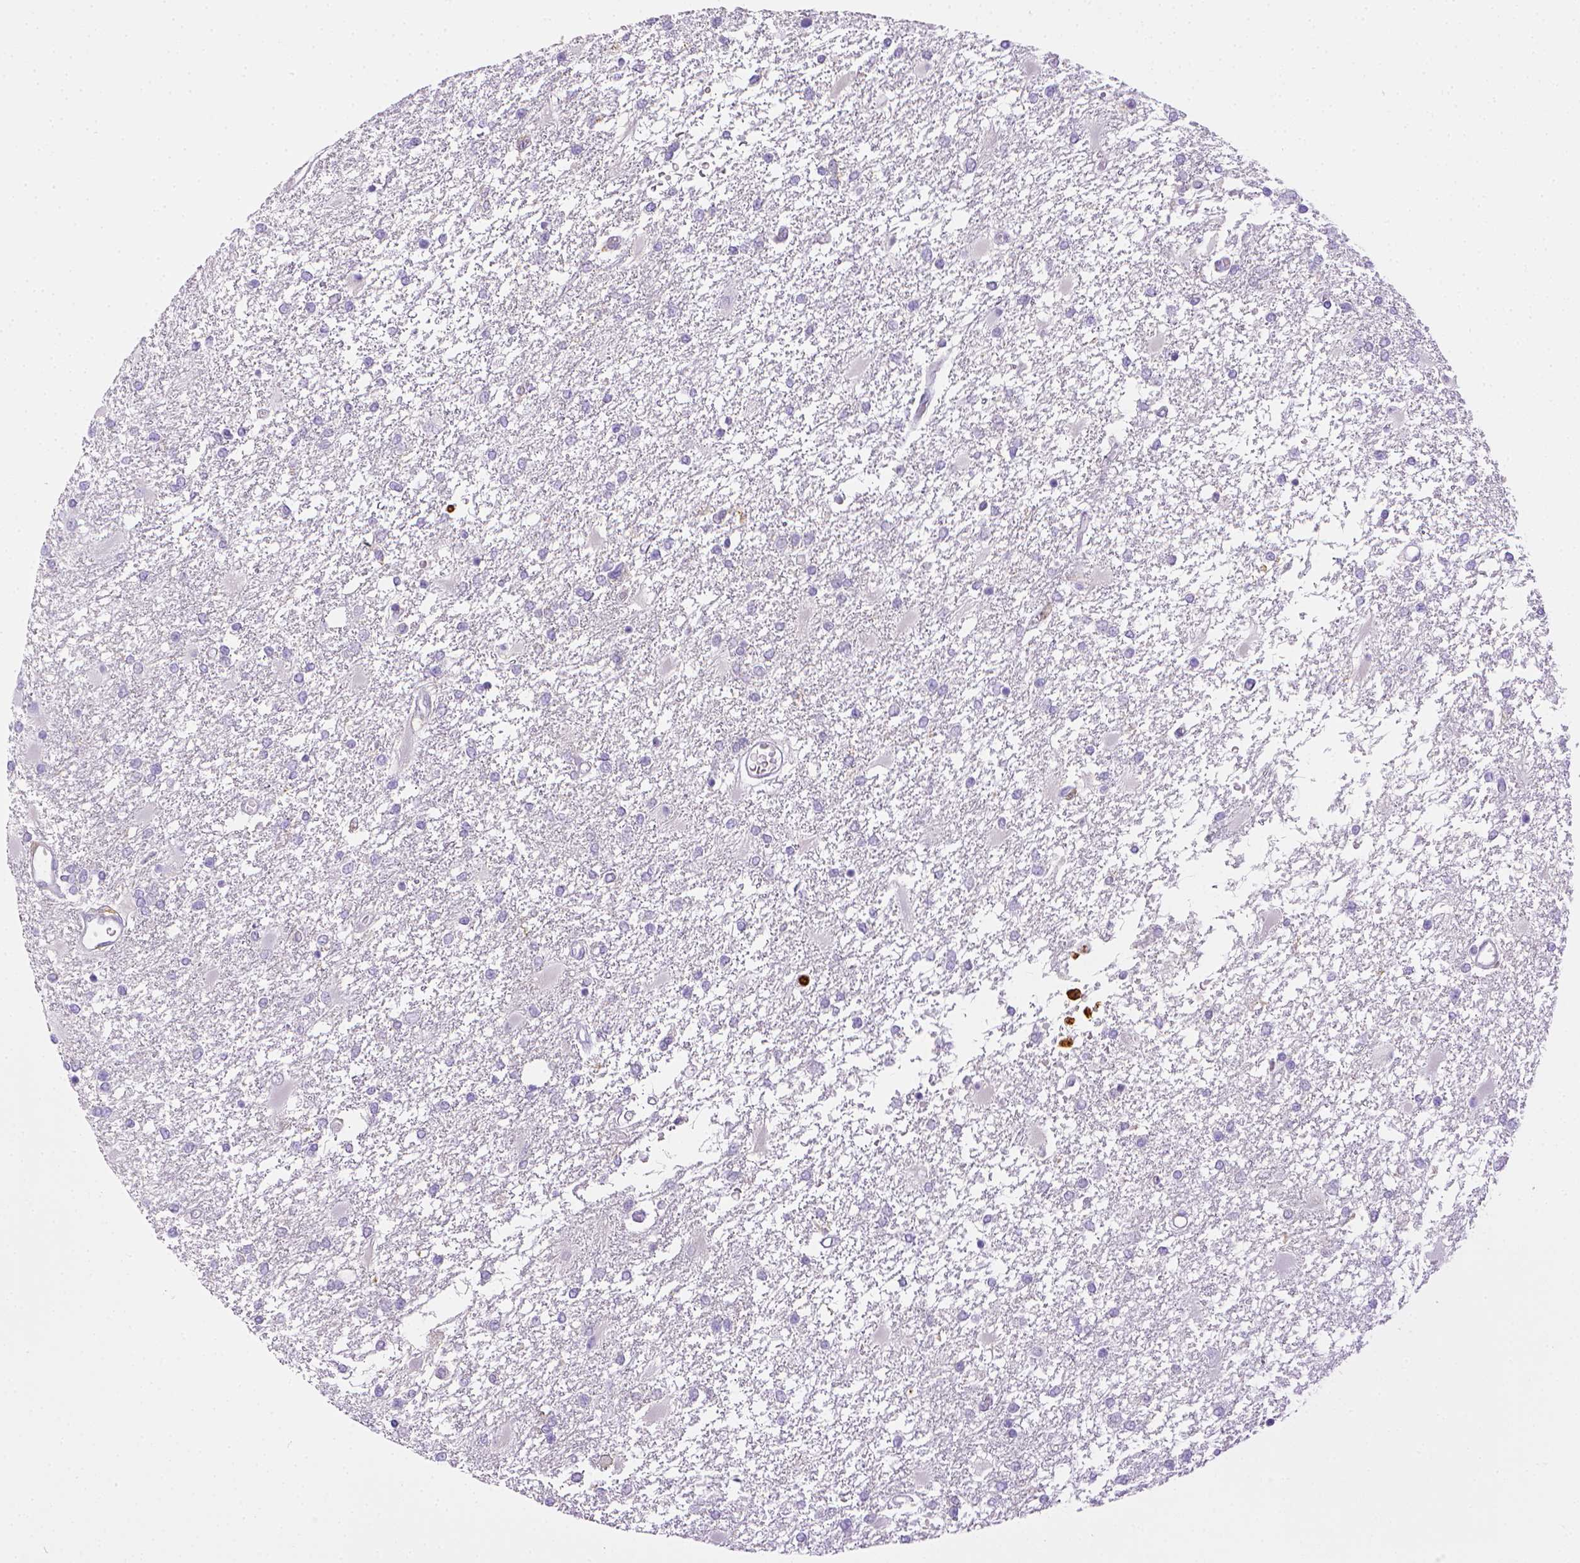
{"staining": {"intensity": "negative", "quantity": "none", "location": "none"}, "tissue": "glioma", "cell_type": "Tumor cells", "image_type": "cancer", "snomed": [{"axis": "morphology", "description": "Glioma, malignant, High grade"}, {"axis": "topography", "description": "Cerebral cortex"}], "caption": "Protein analysis of high-grade glioma (malignant) displays no significant expression in tumor cells.", "gene": "ITGAM", "patient": {"sex": "male", "age": 79}}